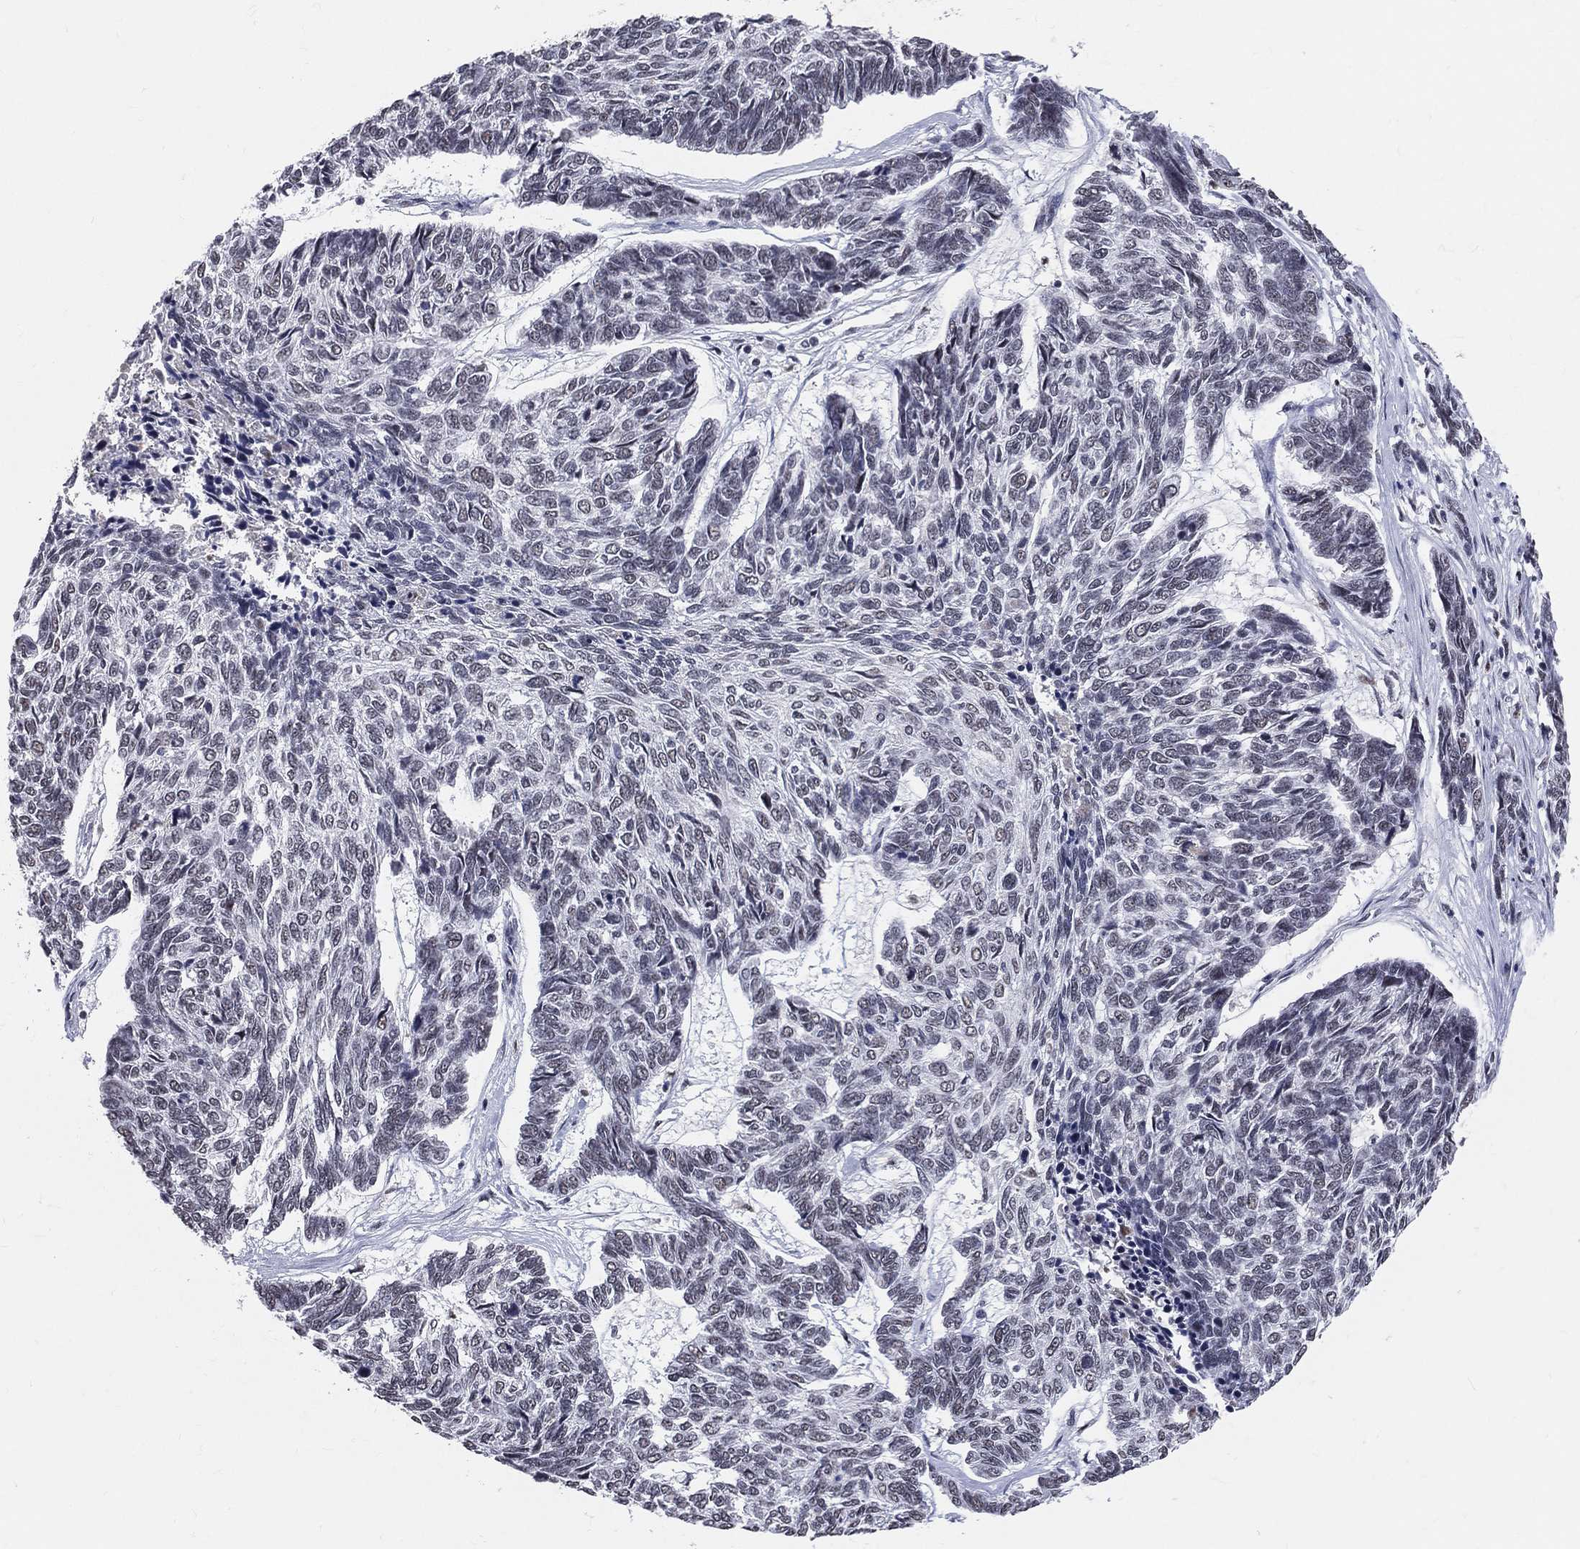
{"staining": {"intensity": "negative", "quantity": "none", "location": "none"}, "tissue": "skin cancer", "cell_type": "Tumor cells", "image_type": "cancer", "snomed": [{"axis": "morphology", "description": "Basal cell carcinoma"}, {"axis": "topography", "description": "Skin"}], "caption": "High magnification brightfield microscopy of basal cell carcinoma (skin) stained with DAB (brown) and counterstained with hematoxylin (blue): tumor cells show no significant staining. (Stains: DAB (3,3'-diaminobenzidine) IHC with hematoxylin counter stain, Microscopy: brightfield microscopy at high magnification).", "gene": "CDK7", "patient": {"sex": "female", "age": 65}}